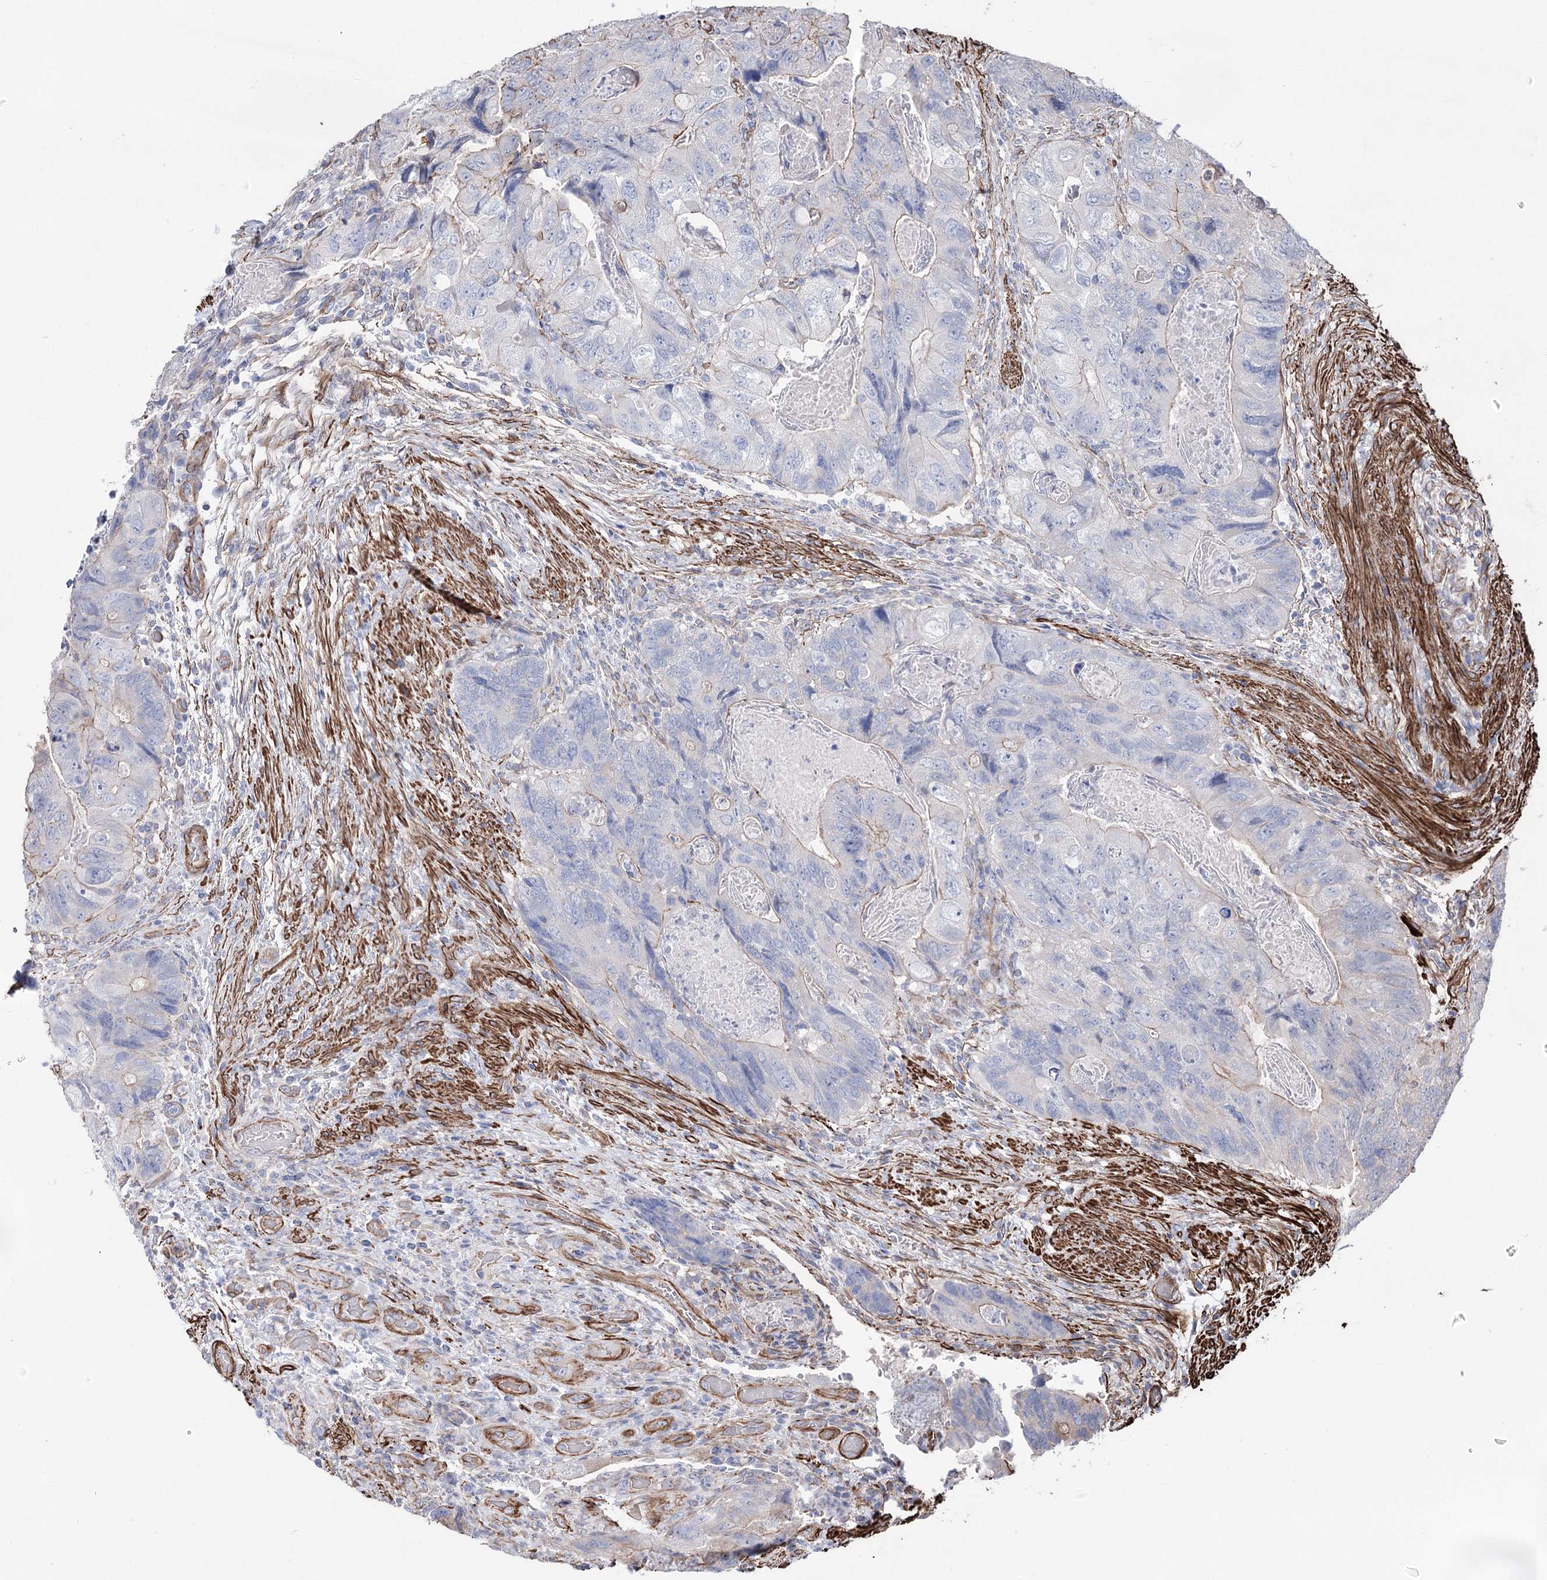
{"staining": {"intensity": "weak", "quantity": "<25%", "location": "cytoplasmic/membranous"}, "tissue": "colorectal cancer", "cell_type": "Tumor cells", "image_type": "cancer", "snomed": [{"axis": "morphology", "description": "Adenocarcinoma, NOS"}, {"axis": "topography", "description": "Rectum"}], "caption": "A high-resolution image shows immunohistochemistry staining of colorectal cancer, which exhibits no significant staining in tumor cells.", "gene": "ARHGAP20", "patient": {"sex": "male", "age": 63}}